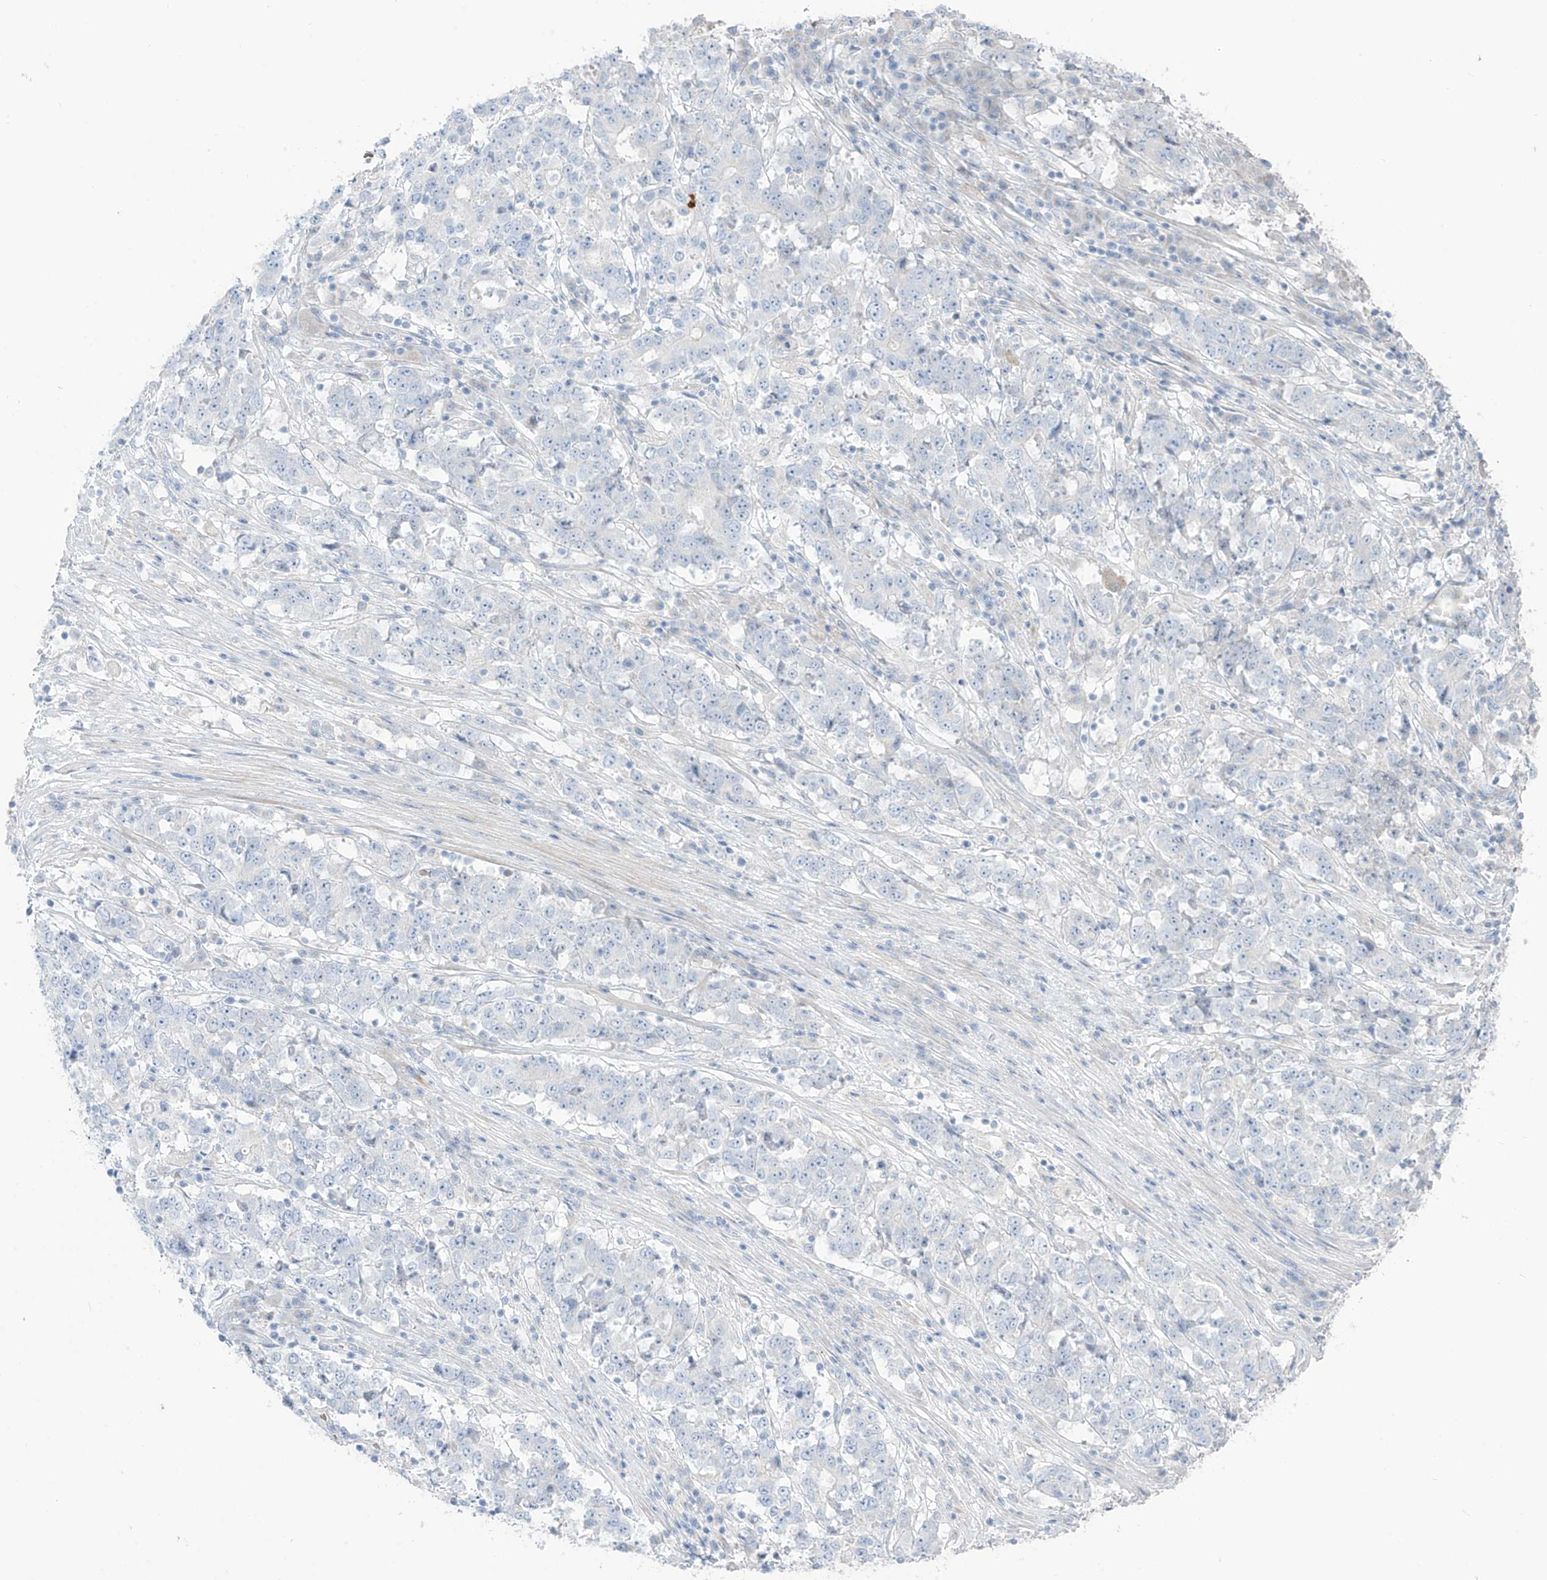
{"staining": {"intensity": "negative", "quantity": "none", "location": "none"}, "tissue": "stomach cancer", "cell_type": "Tumor cells", "image_type": "cancer", "snomed": [{"axis": "morphology", "description": "Adenocarcinoma, NOS"}, {"axis": "topography", "description": "Stomach"}], "caption": "Stomach cancer (adenocarcinoma) was stained to show a protein in brown. There is no significant positivity in tumor cells.", "gene": "ASPRV1", "patient": {"sex": "male", "age": 59}}